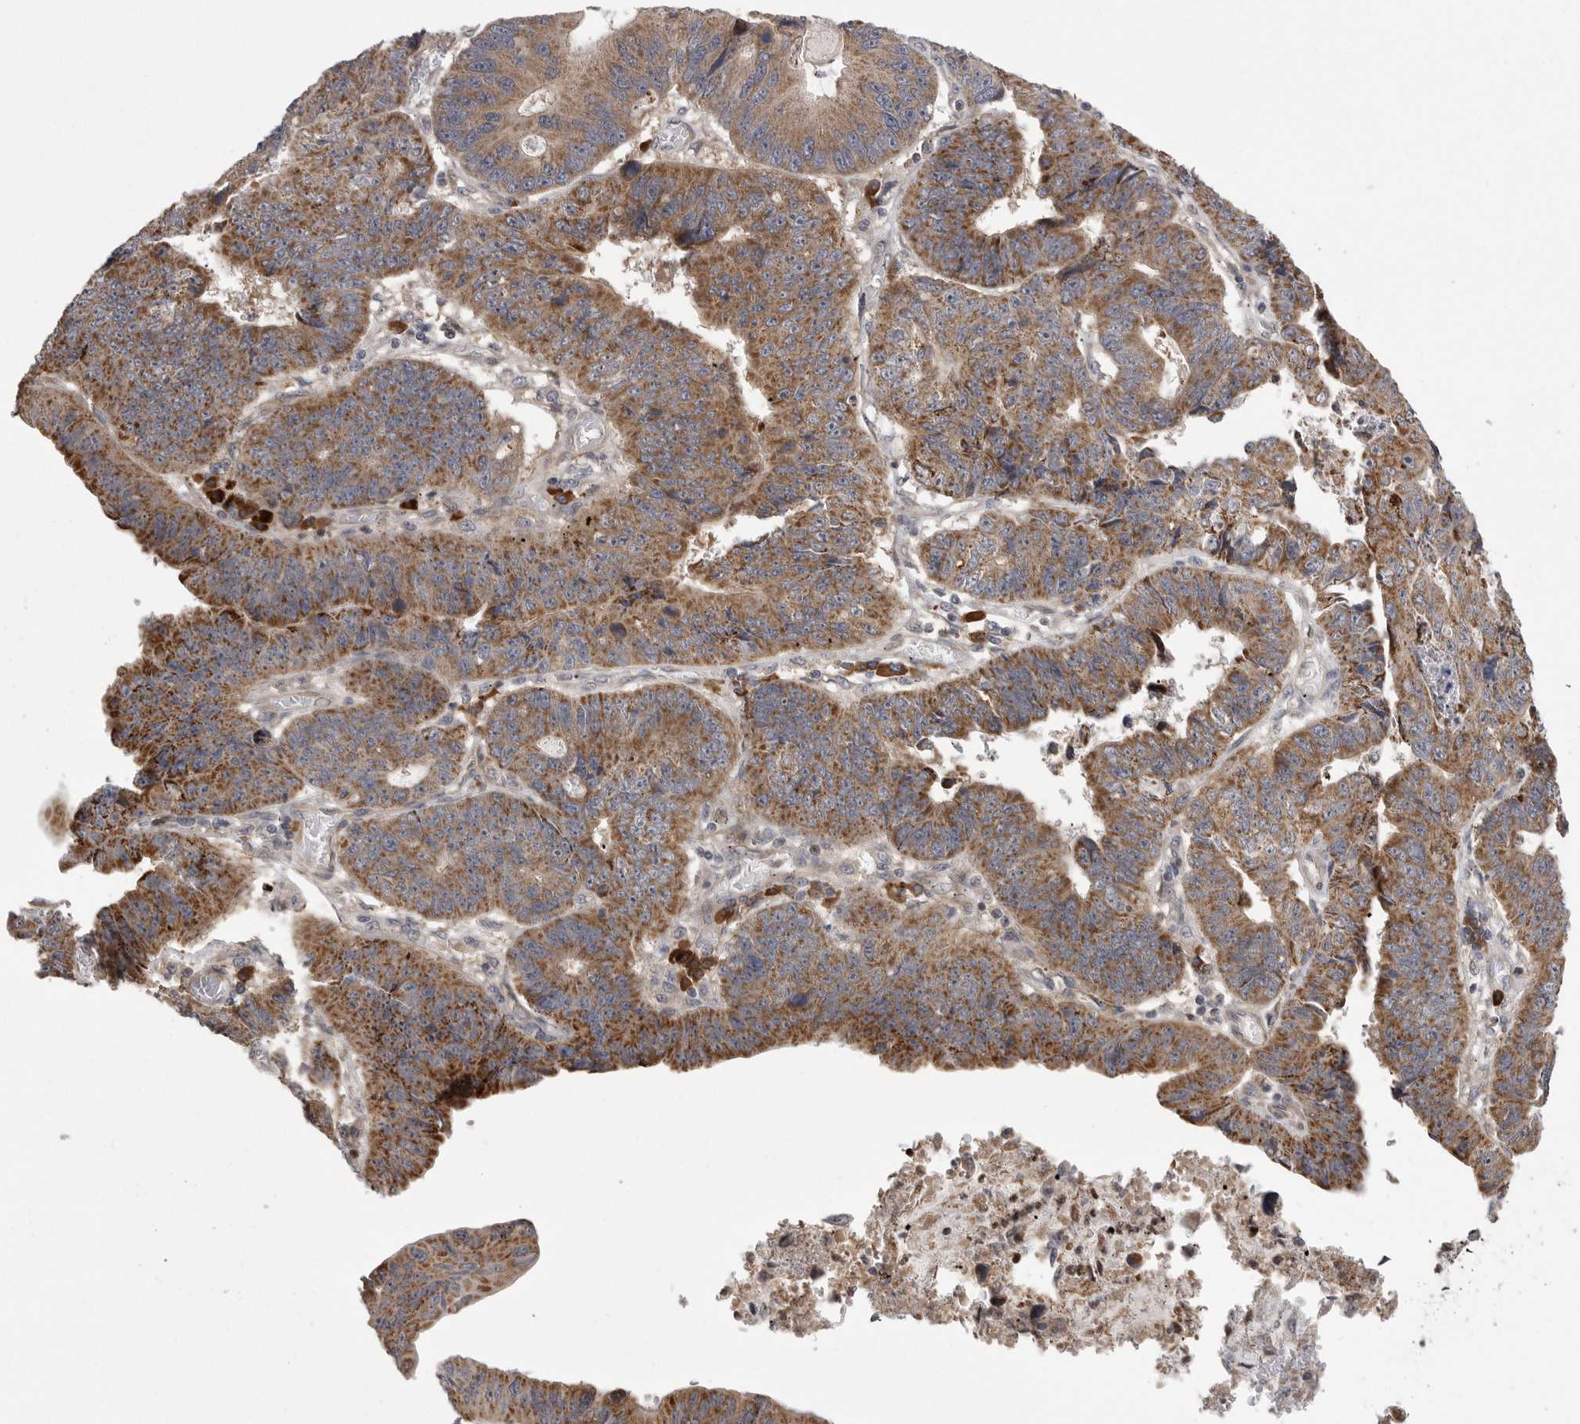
{"staining": {"intensity": "moderate", "quantity": ">75%", "location": "cytoplasmic/membranous"}, "tissue": "stomach cancer", "cell_type": "Tumor cells", "image_type": "cancer", "snomed": [{"axis": "morphology", "description": "Adenocarcinoma, NOS"}, {"axis": "topography", "description": "Stomach"}], "caption": "Adenocarcinoma (stomach) stained with a brown dye exhibits moderate cytoplasmic/membranous positive expression in approximately >75% of tumor cells.", "gene": "OXR1", "patient": {"sex": "male", "age": 59}}